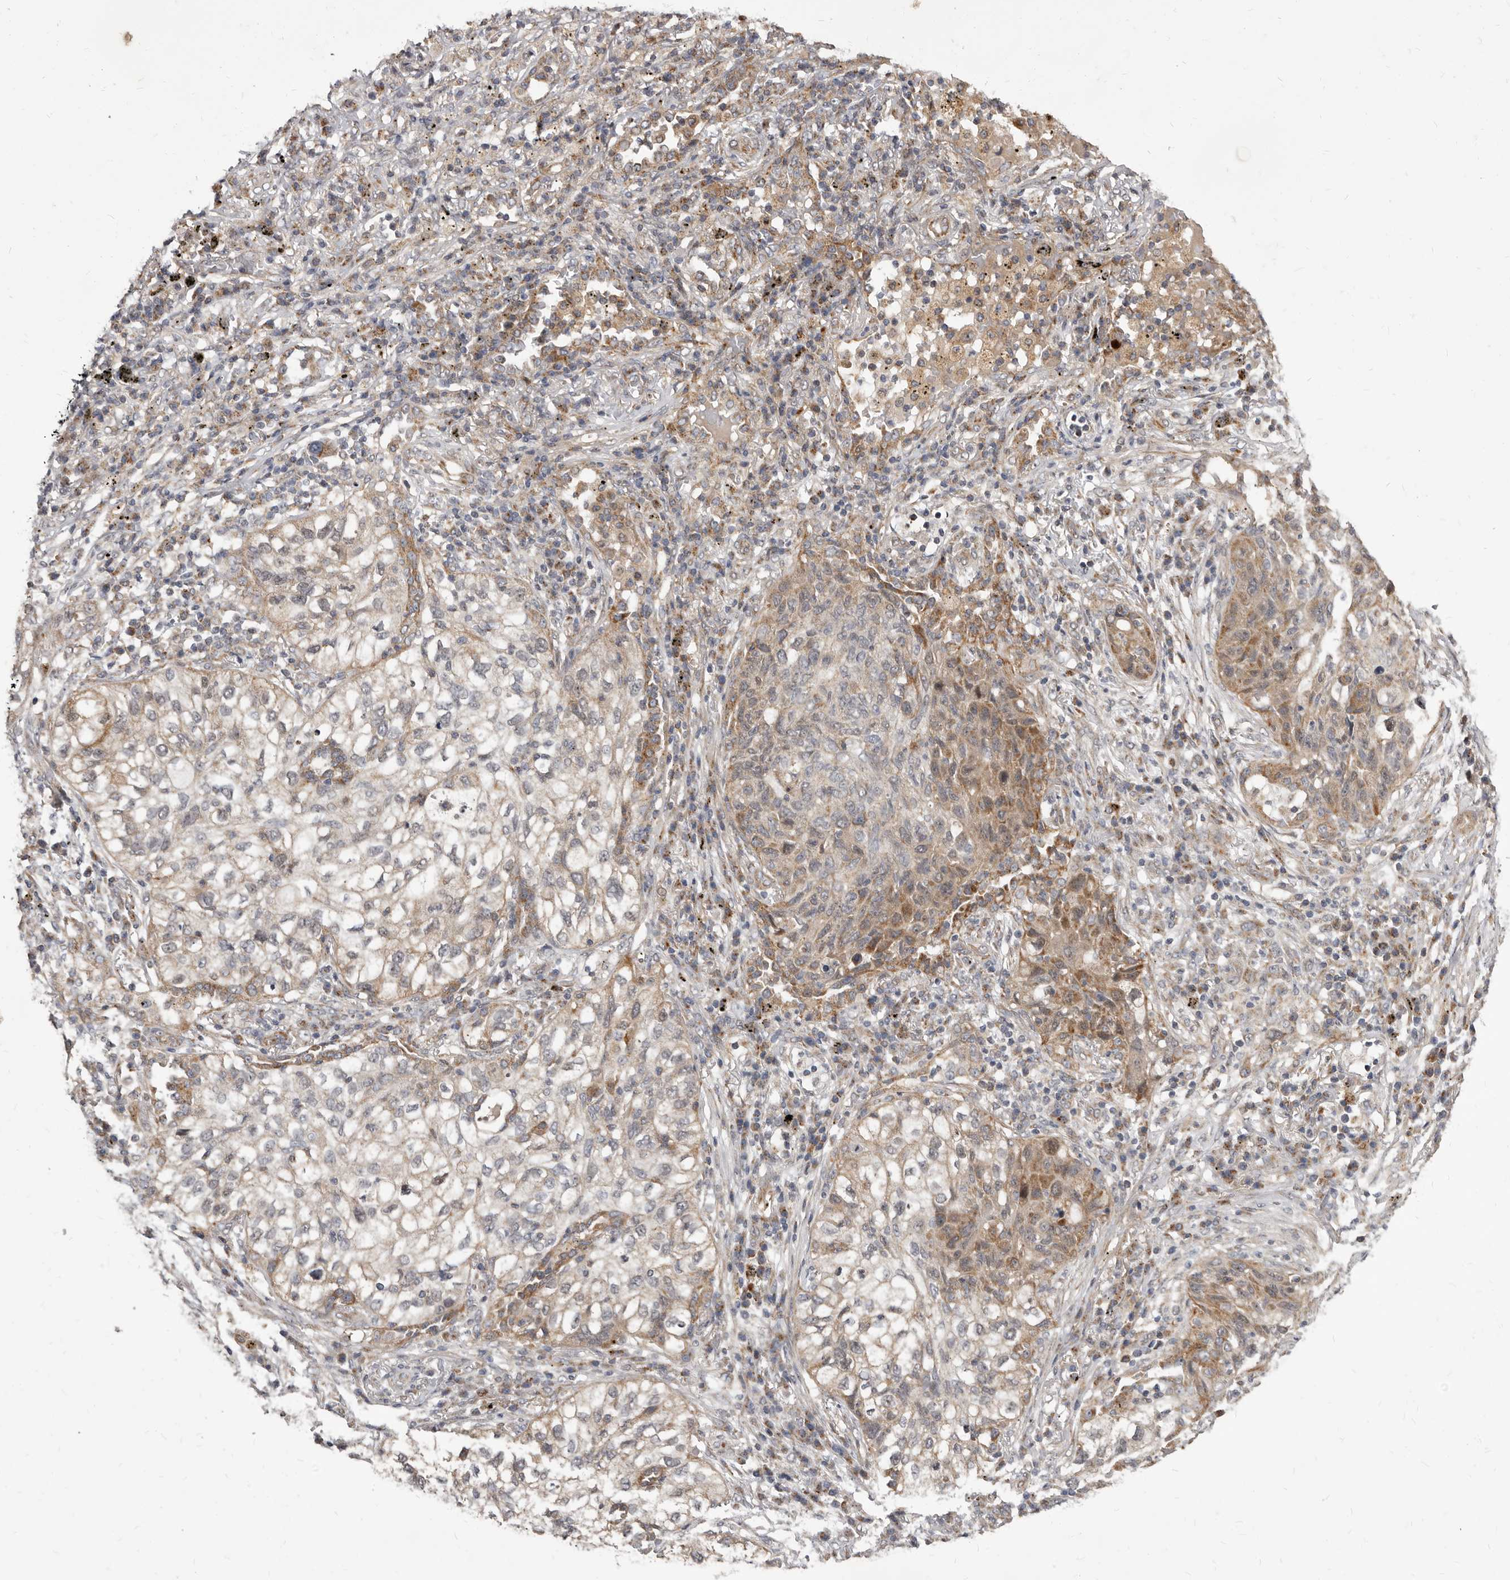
{"staining": {"intensity": "weak", "quantity": "<25%", "location": "cytoplasmic/membranous"}, "tissue": "lung cancer", "cell_type": "Tumor cells", "image_type": "cancer", "snomed": [{"axis": "morphology", "description": "Squamous cell carcinoma, NOS"}, {"axis": "topography", "description": "Lung"}], "caption": "This is an immunohistochemistry image of lung cancer. There is no expression in tumor cells.", "gene": "SMC4", "patient": {"sex": "female", "age": 63}}